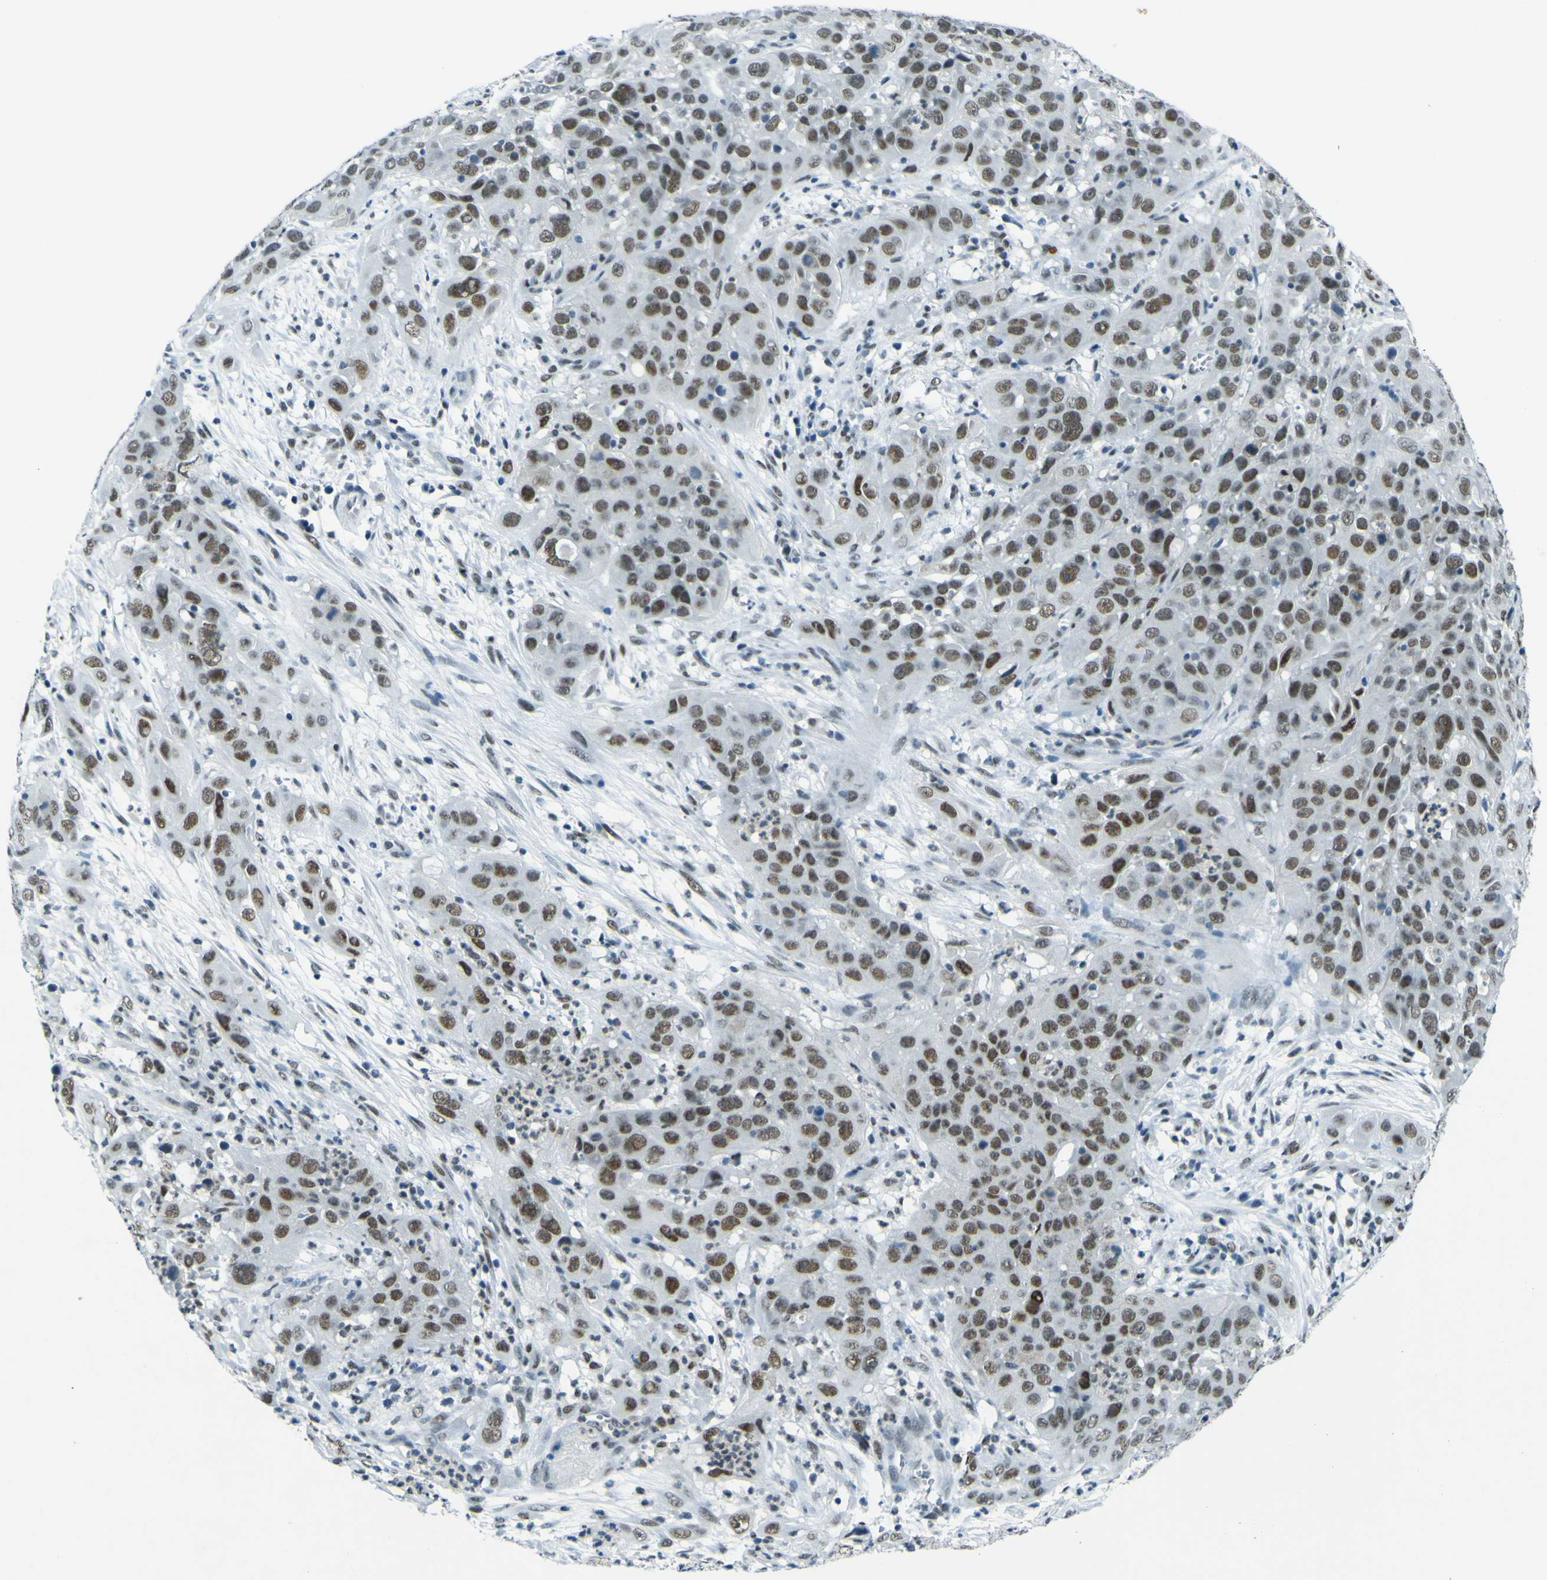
{"staining": {"intensity": "weak", "quantity": ">75%", "location": "nuclear"}, "tissue": "cervical cancer", "cell_type": "Tumor cells", "image_type": "cancer", "snomed": [{"axis": "morphology", "description": "Squamous cell carcinoma, NOS"}, {"axis": "topography", "description": "Cervix"}], "caption": "A low amount of weak nuclear positivity is identified in about >75% of tumor cells in squamous cell carcinoma (cervical) tissue.", "gene": "CEBPG", "patient": {"sex": "female", "age": 32}}